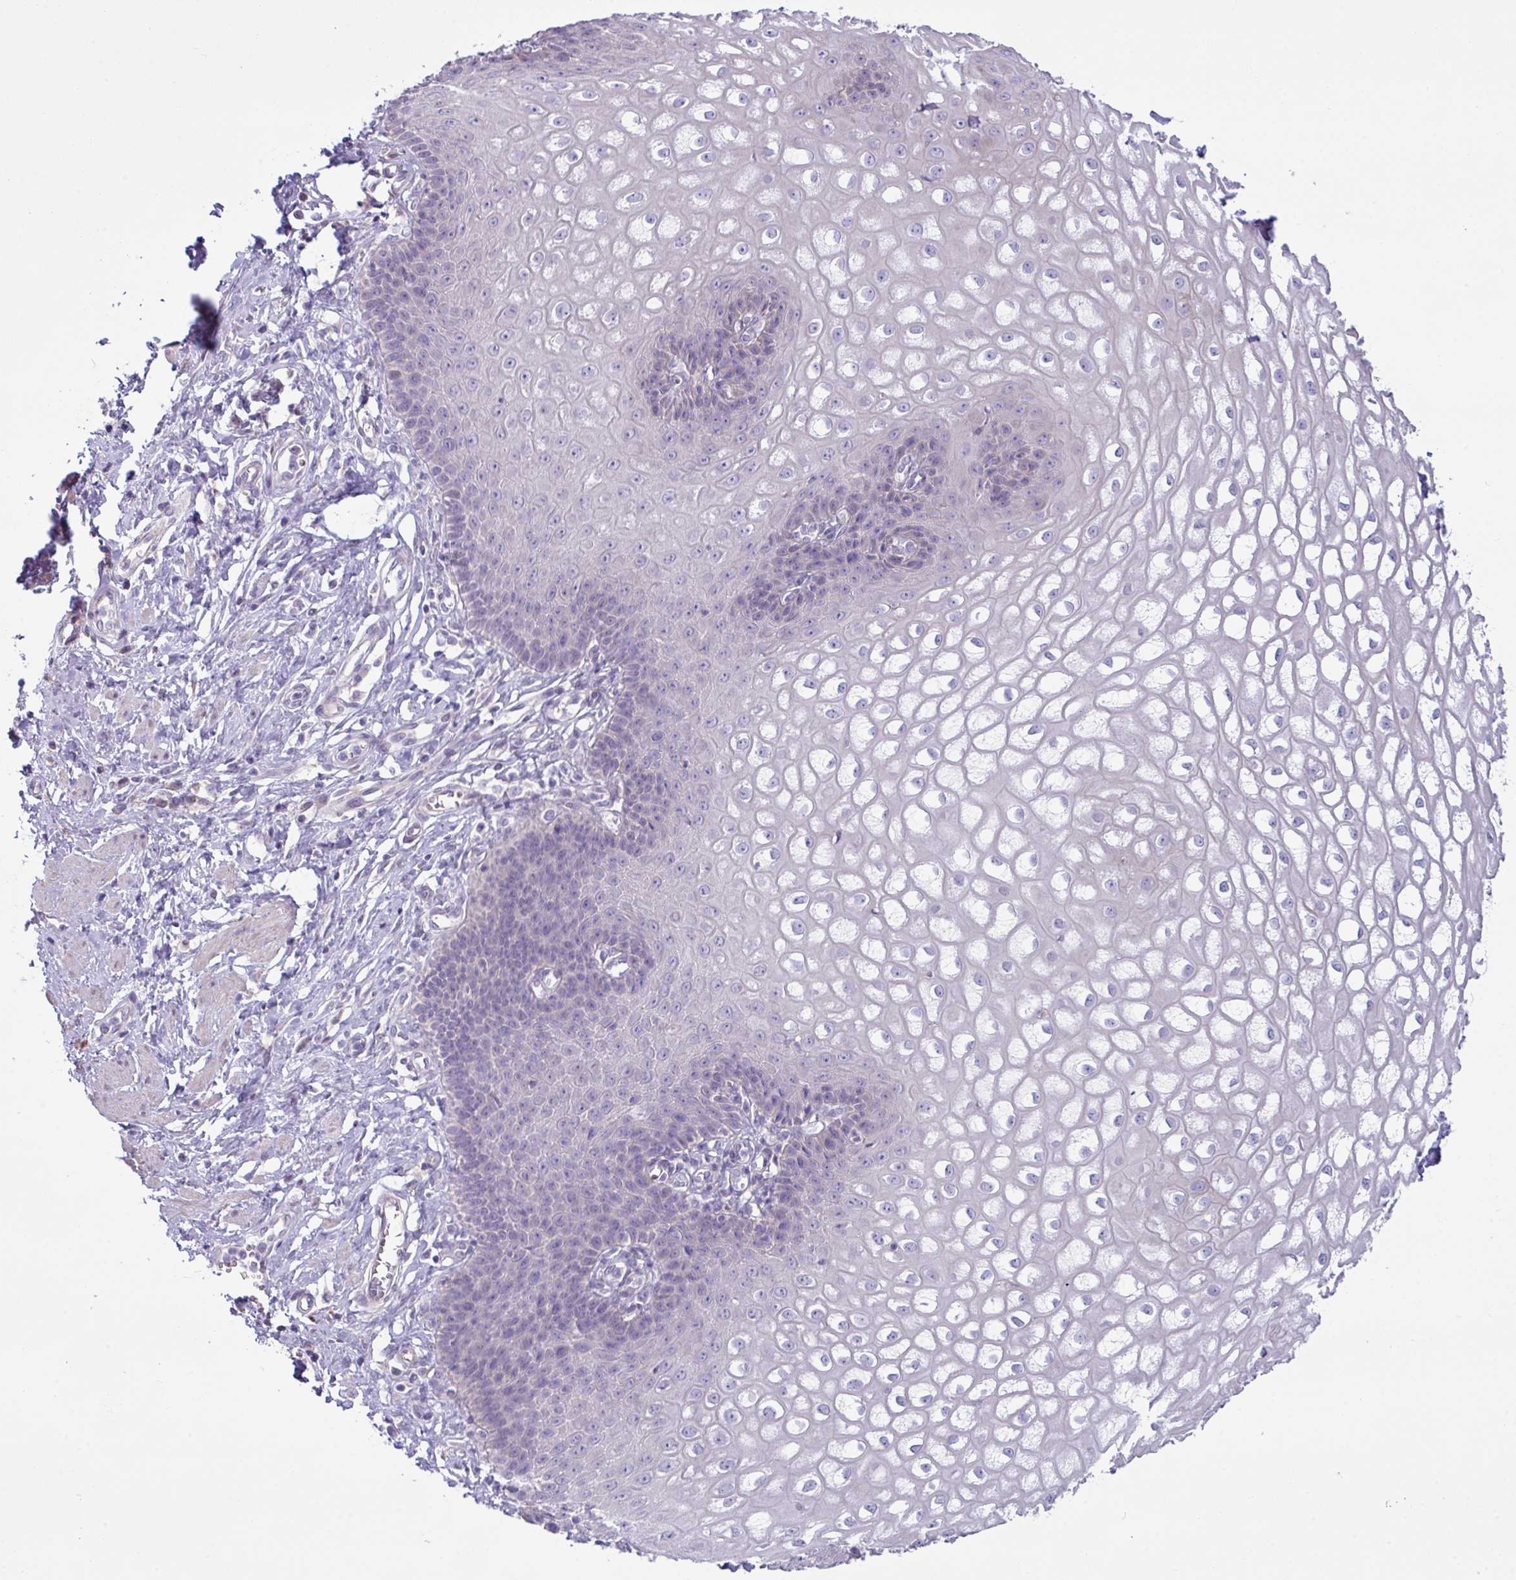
{"staining": {"intensity": "weak", "quantity": "<25%", "location": "cytoplasmic/membranous"}, "tissue": "esophagus", "cell_type": "Squamous epithelial cells", "image_type": "normal", "snomed": [{"axis": "morphology", "description": "Normal tissue, NOS"}, {"axis": "topography", "description": "Esophagus"}], "caption": "Immunohistochemistry (IHC) micrograph of normal esophagus: human esophagus stained with DAB (3,3'-diaminobenzidine) demonstrates no significant protein expression in squamous epithelial cells.", "gene": "IRGC", "patient": {"sex": "male", "age": 67}}